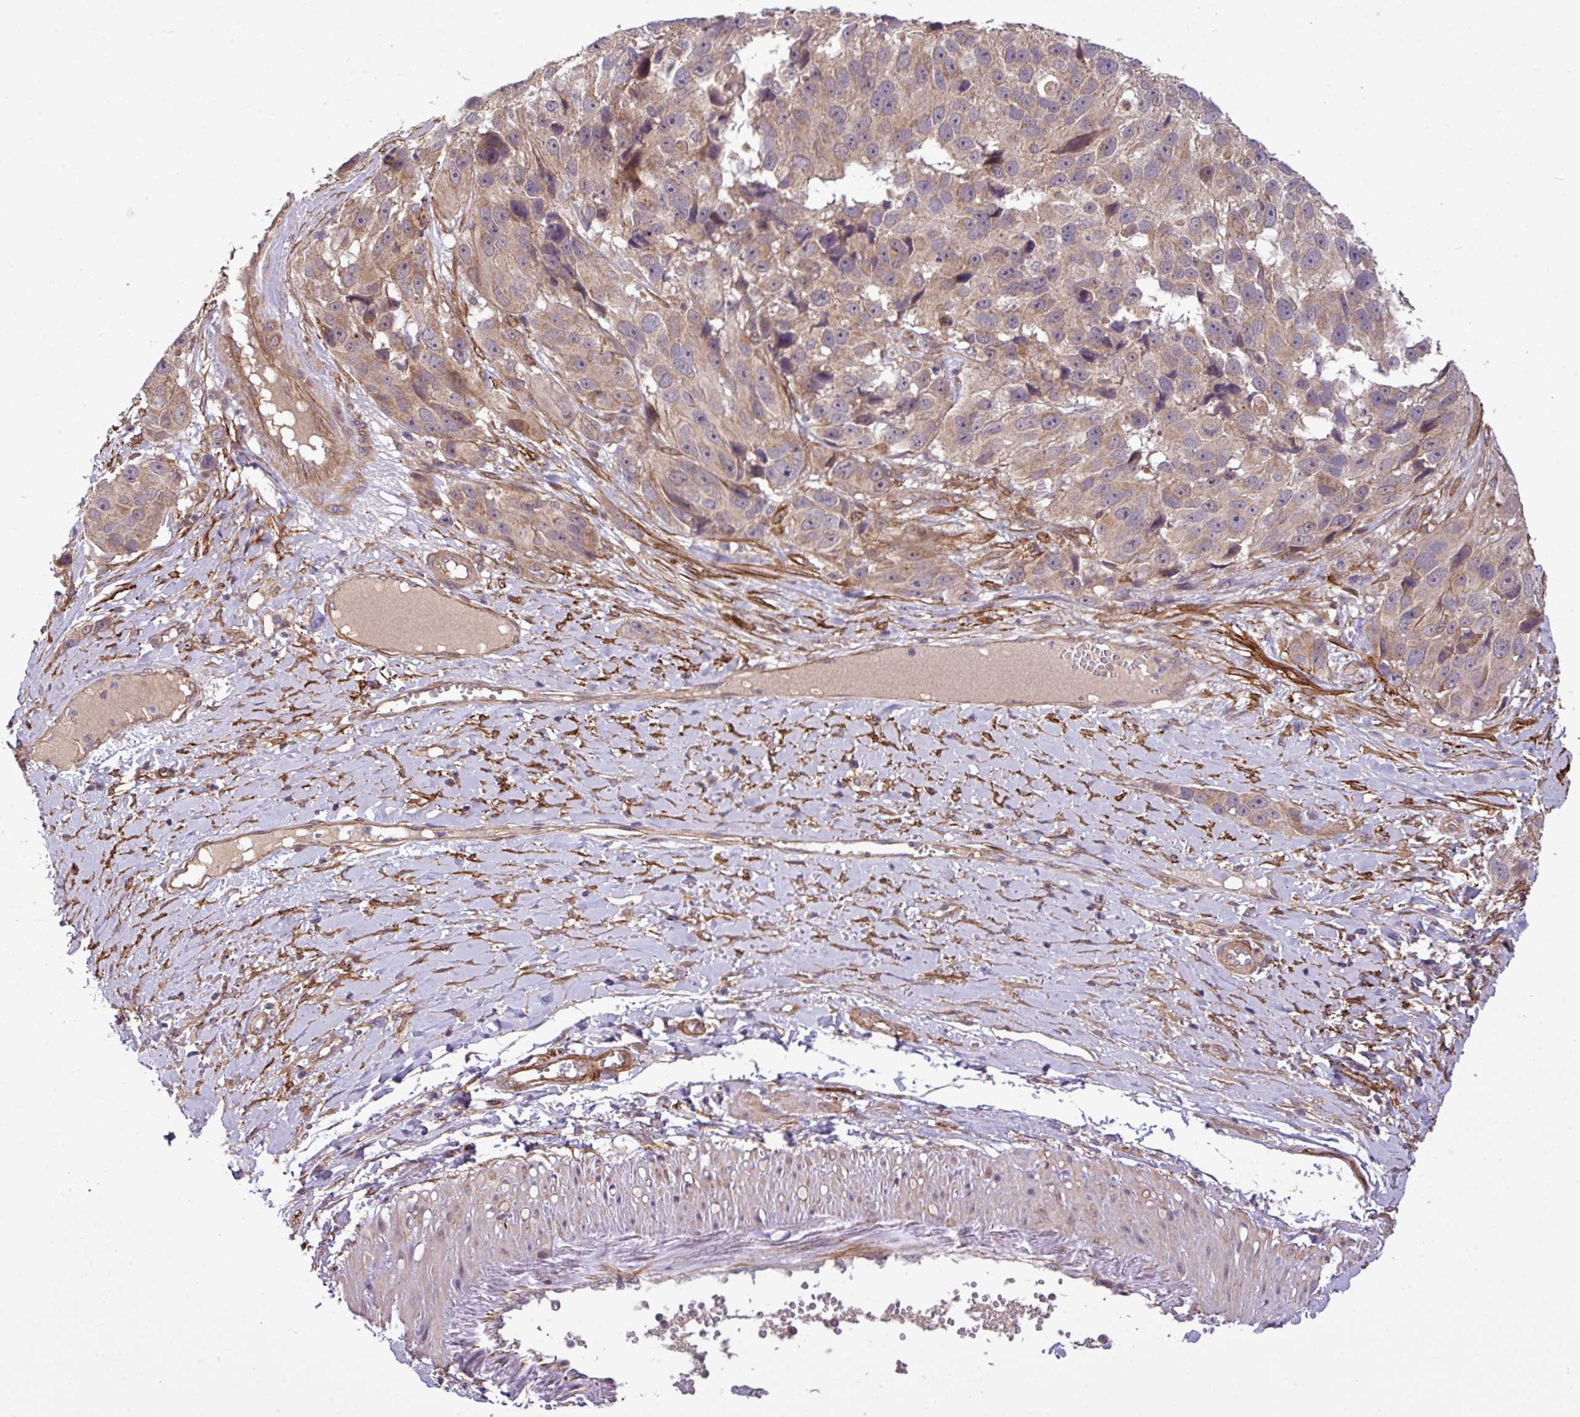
{"staining": {"intensity": "moderate", "quantity": ">75%", "location": "cytoplasmic/membranous"}, "tissue": "melanoma", "cell_type": "Tumor cells", "image_type": "cancer", "snomed": [{"axis": "morphology", "description": "Malignant melanoma, NOS"}, {"axis": "topography", "description": "Skin"}], "caption": "Tumor cells demonstrate medium levels of moderate cytoplasmic/membranous staining in approximately >75% of cells in human melanoma.", "gene": "XIAP", "patient": {"sex": "male", "age": 84}}